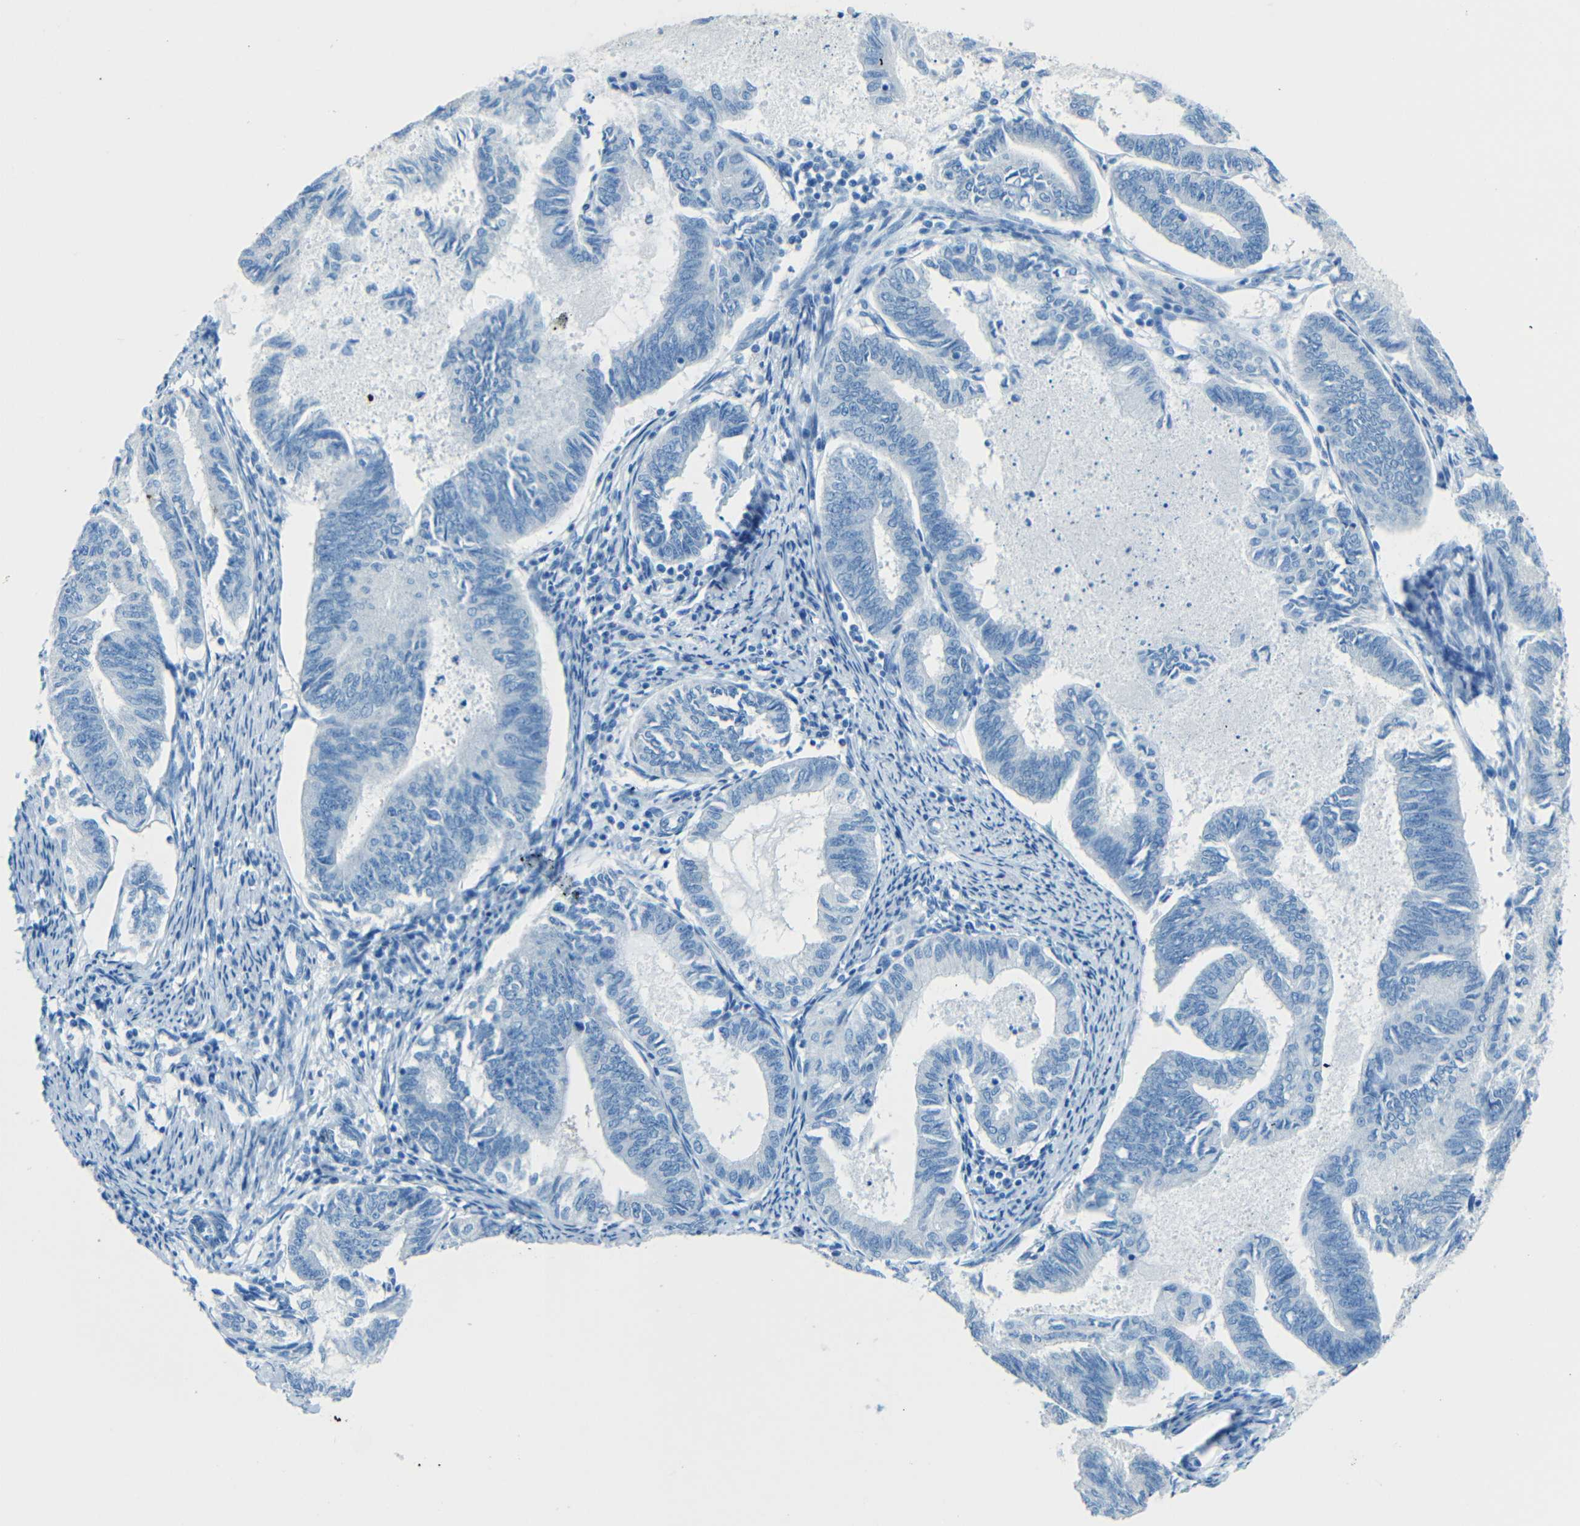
{"staining": {"intensity": "negative", "quantity": "none", "location": "none"}, "tissue": "endometrial cancer", "cell_type": "Tumor cells", "image_type": "cancer", "snomed": [{"axis": "morphology", "description": "Adenocarcinoma, NOS"}, {"axis": "topography", "description": "Endometrium"}], "caption": "High magnification brightfield microscopy of endometrial cancer stained with DAB (3,3'-diaminobenzidine) (brown) and counterstained with hematoxylin (blue): tumor cells show no significant staining.", "gene": "TUBB4B", "patient": {"sex": "female", "age": 86}}